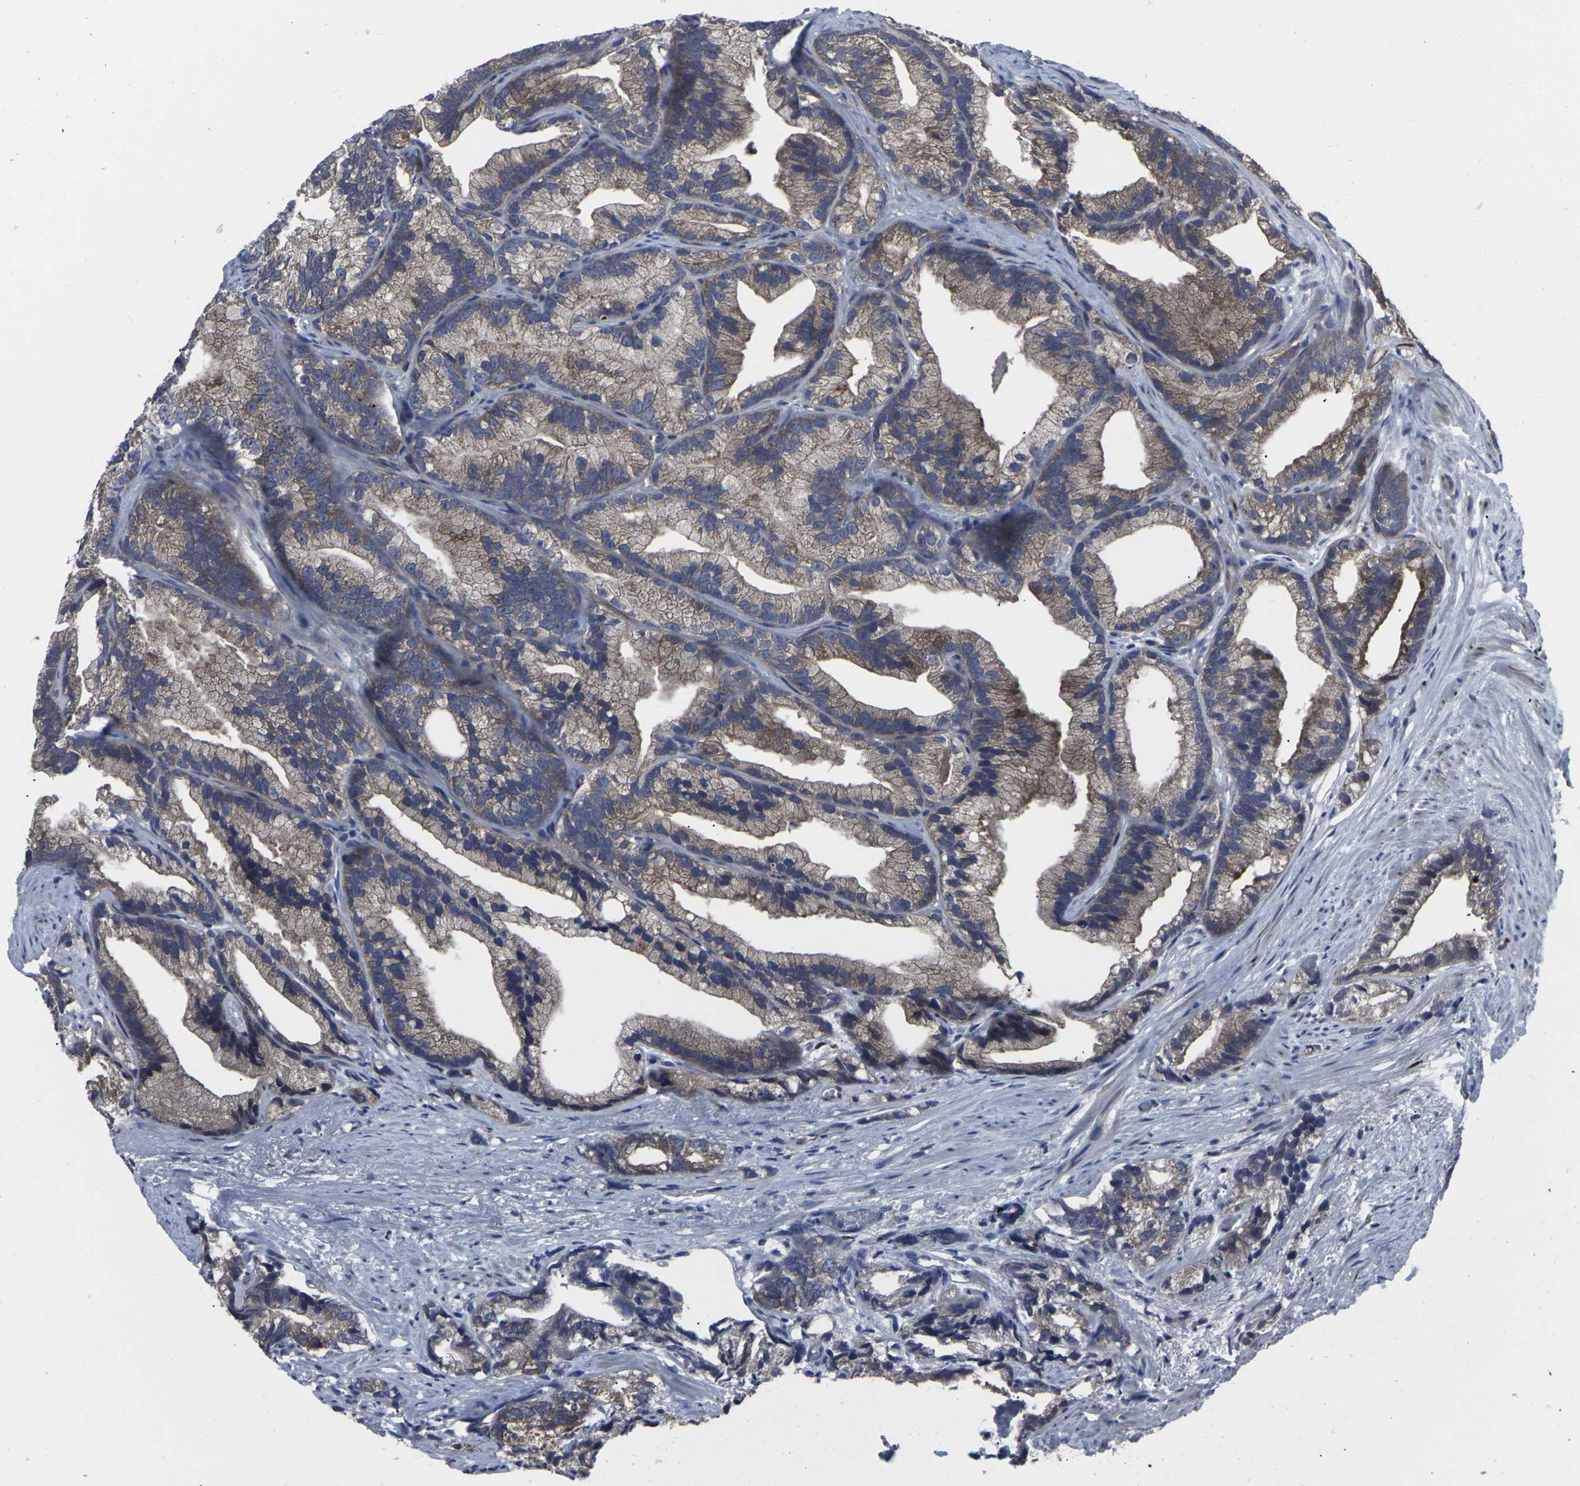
{"staining": {"intensity": "moderate", "quantity": ">75%", "location": "cytoplasmic/membranous"}, "tissue": "prostate cancer", "cell_type": "Tumor cells", "image_type": "cancer", "snomed": [{"axis": "morphology", "description": "Adenocarcinoma, Low grade"}, {"axis": "topography", "description": "Prostate"}], "caption": "The micrograph exhibits a brown stain indicating the presence of a protein in the cytoplasmic/membranous of tumor cells in low-grade adenocarcinoma (prostate). Nuclei are stained in blue.", "gene": "HPRT1", "patient": {"sex": "male", "age": 89}}